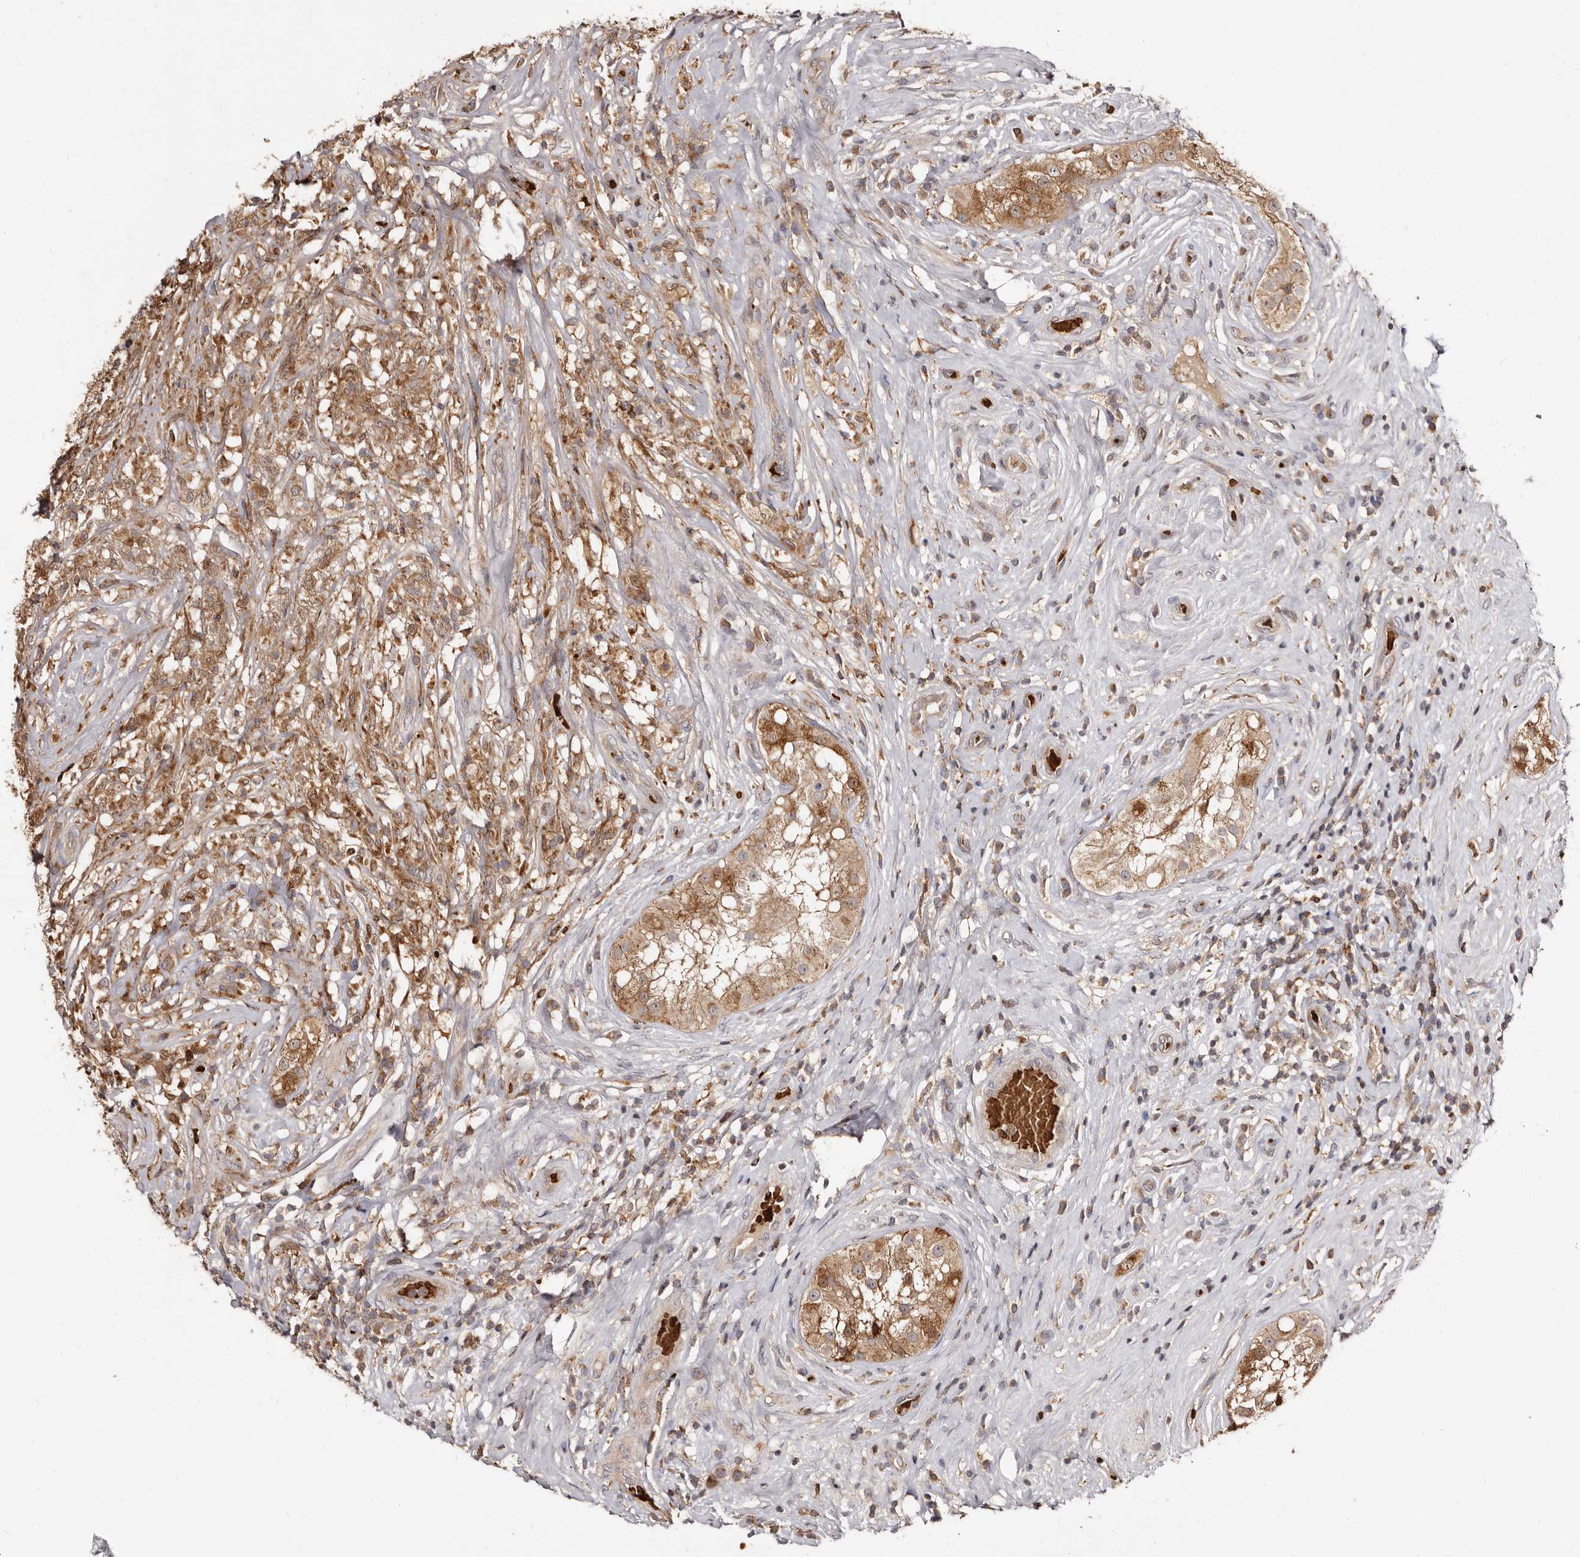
{"staining": {"intensity": "moderate", "quantity": ">75%", "location": "cytoplasmic/membranous"}, "tissue": "testis cancer", "cell_type": "Tumor cells", "image_type": "cancer", "snomed": [{"axis": "morphology", "description": "Seminoma, NOS"}, {"axis": "topography", "description": "Testis"}], "caption": "A micrograph of human testis seminoma stained for a protein demonstrates moderate cytoplasmic/membranous brown staining in tumor cells.", "gene": "BAX", "patient": {"sex": "male", "age": 49}}